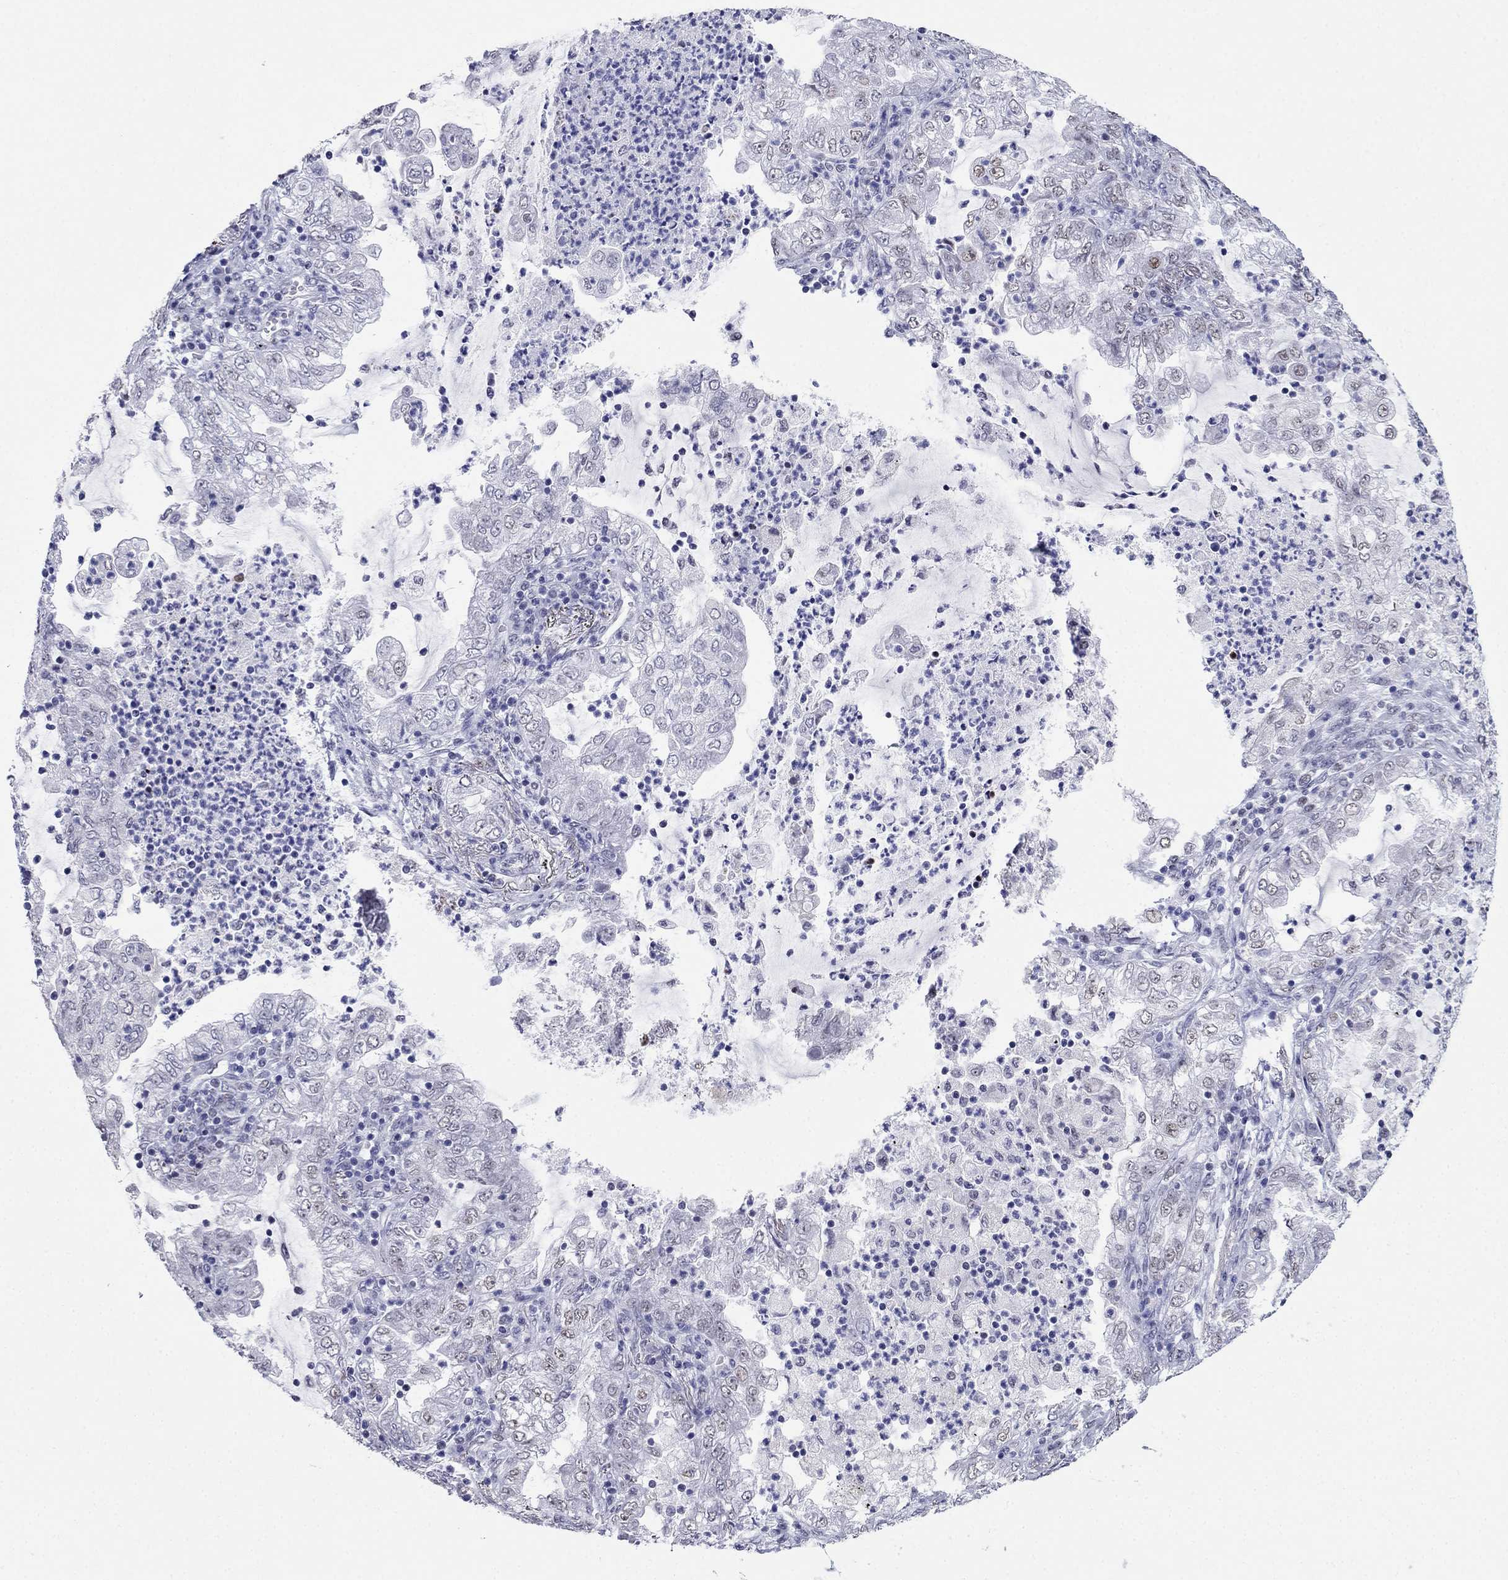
{"staining": {"intensity": "negative", "quantity": "none", "location": "none"}, "tissue": "lung cancer", "cell_type": "Tumor cells", "image_type": "cancer", "snomed": [{"axis": "morphology", "description": "Adenocarcinoma, NOS"}, {"axis": "topography", "description": "Lung"}], "caption": "This is an immunohistochemistry (IHC) histopathology image of human adenocarcinoma (lung). There is no staining in tumor cells.", "gene": "PPM1G", "patient": {"sex": "female", "age": 73}}